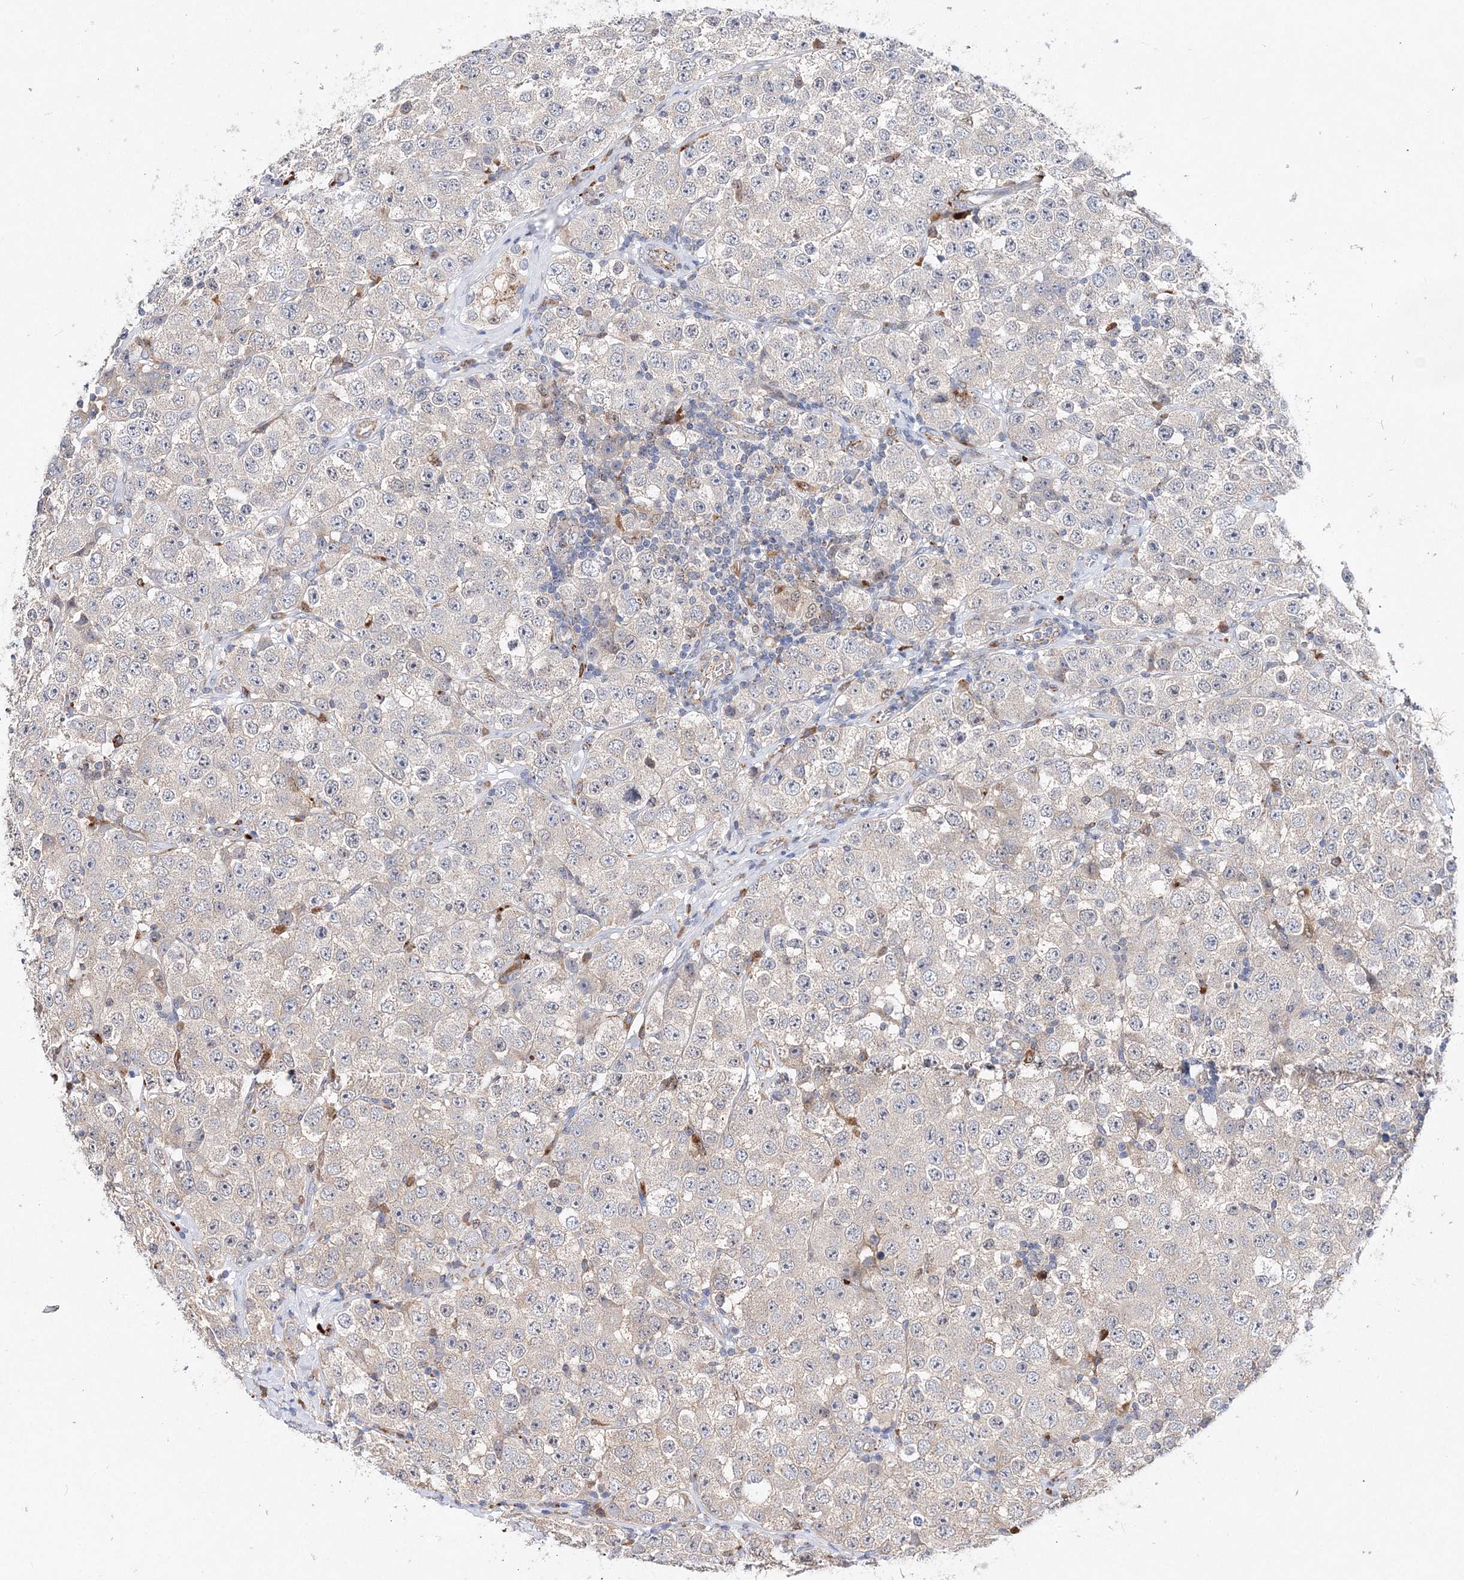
{"staining": {"intensity": "weak", "quantity": "<25%", "location": "cytoplasmic/membranous"}, "tissue": "testis cancer", "cell_type": "Tumor cells", "image_type": "cancer", "snomed": [{"axis": "morphology", "description": "Seminoma, NOS"}, {"axis": "topography", "description": "Testis"}], "caption": "Tumor cells show no significant expression in testis seminoma.", "gene": "C3orf38", "patient": {"sex": "male", "age": 28}}